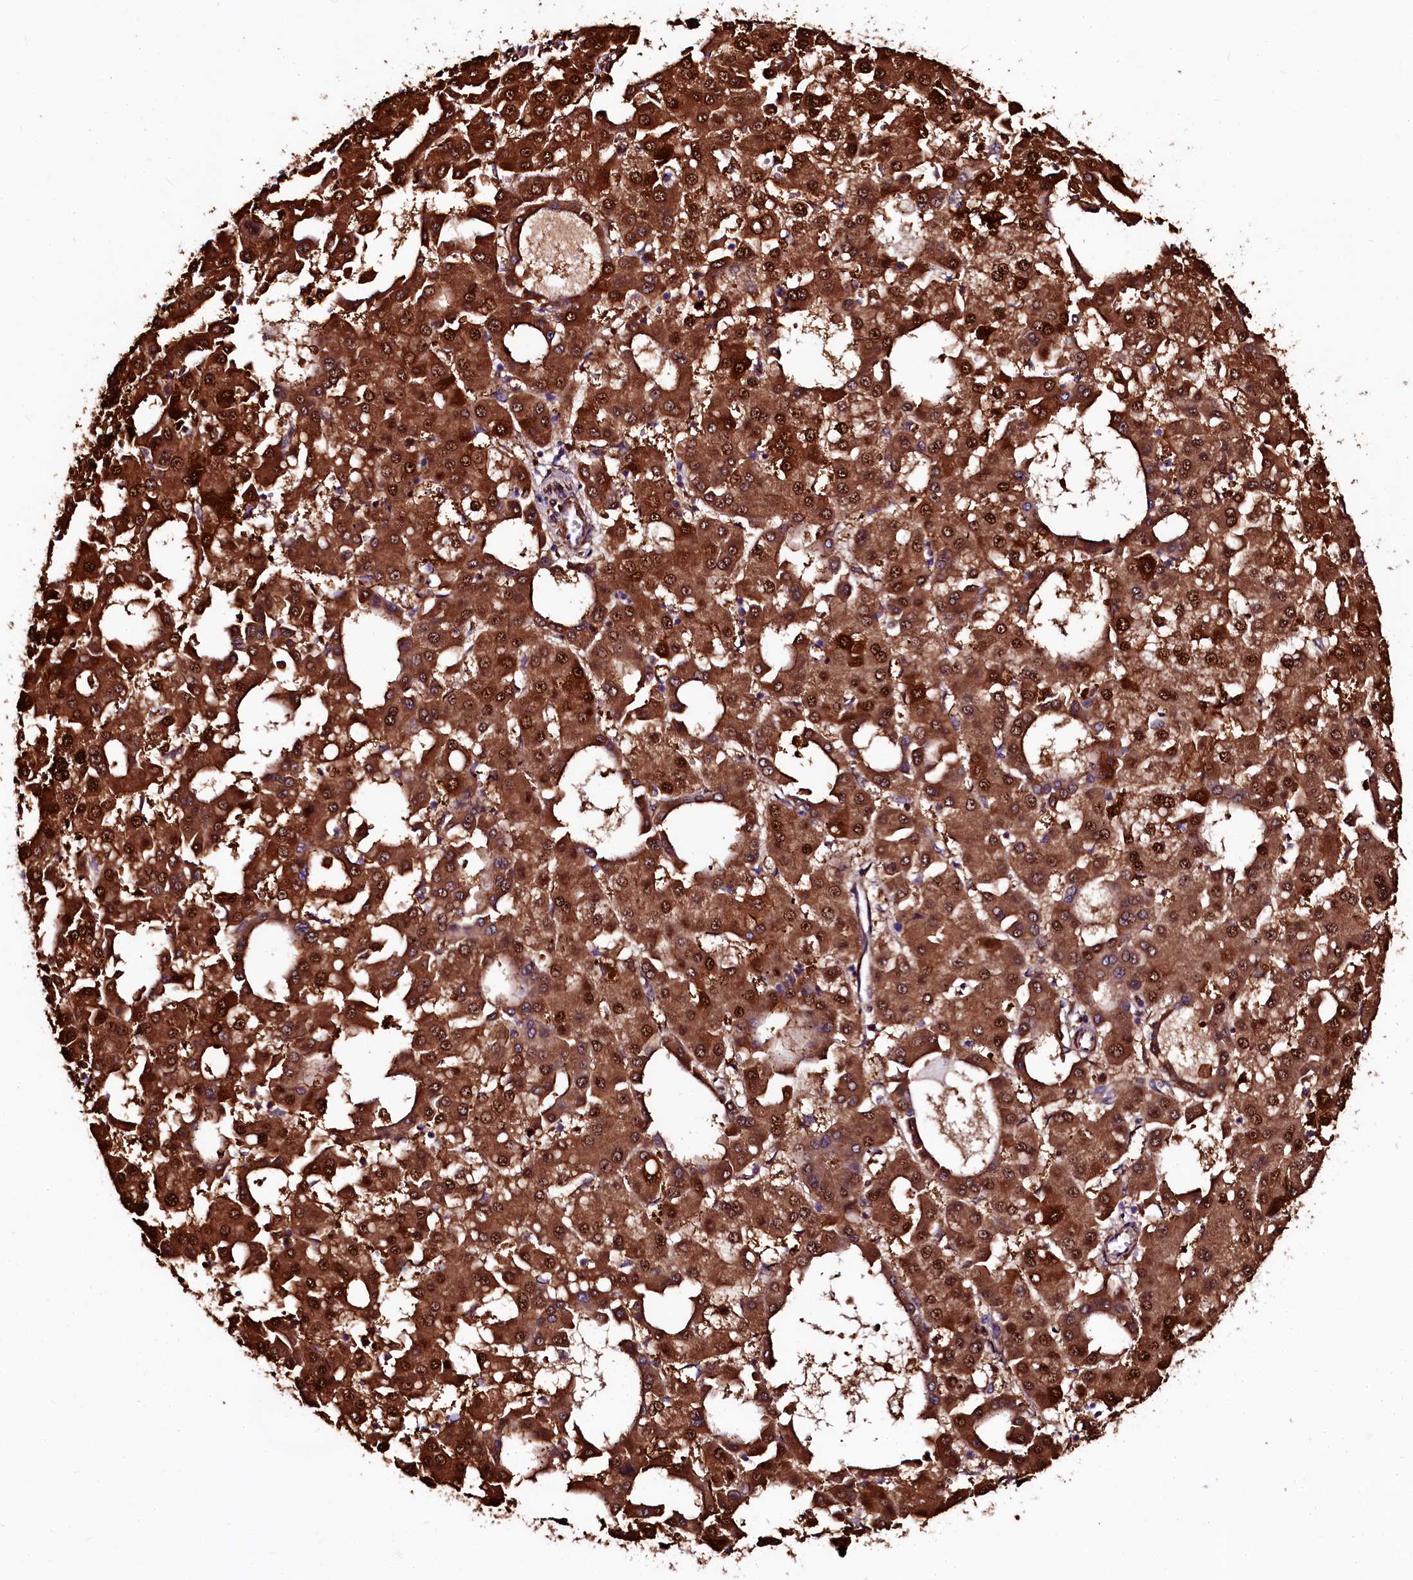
{"staining": {"intensity": "strong", "quantity": ">75%", "location": "cytoplasmic/membranous,nuclear"}, "tissue": "liver cancer", "cell_type": "Tumor cells", "image_type": "cancer", "snomed": [{"axis": "morphology", "description": "Carcinoma, Hepatocellular, NOS"}, {"axis": "topography", "description": "Liver"}], "caption": "A brown stain highlights strong cytoplasmic/membranous and nuclear staining of a protein in human hepatocellular carcinoma (liver) tumor cells.", "gene": "N4BP1", "patient": {"sex": "male", "age": 47}}